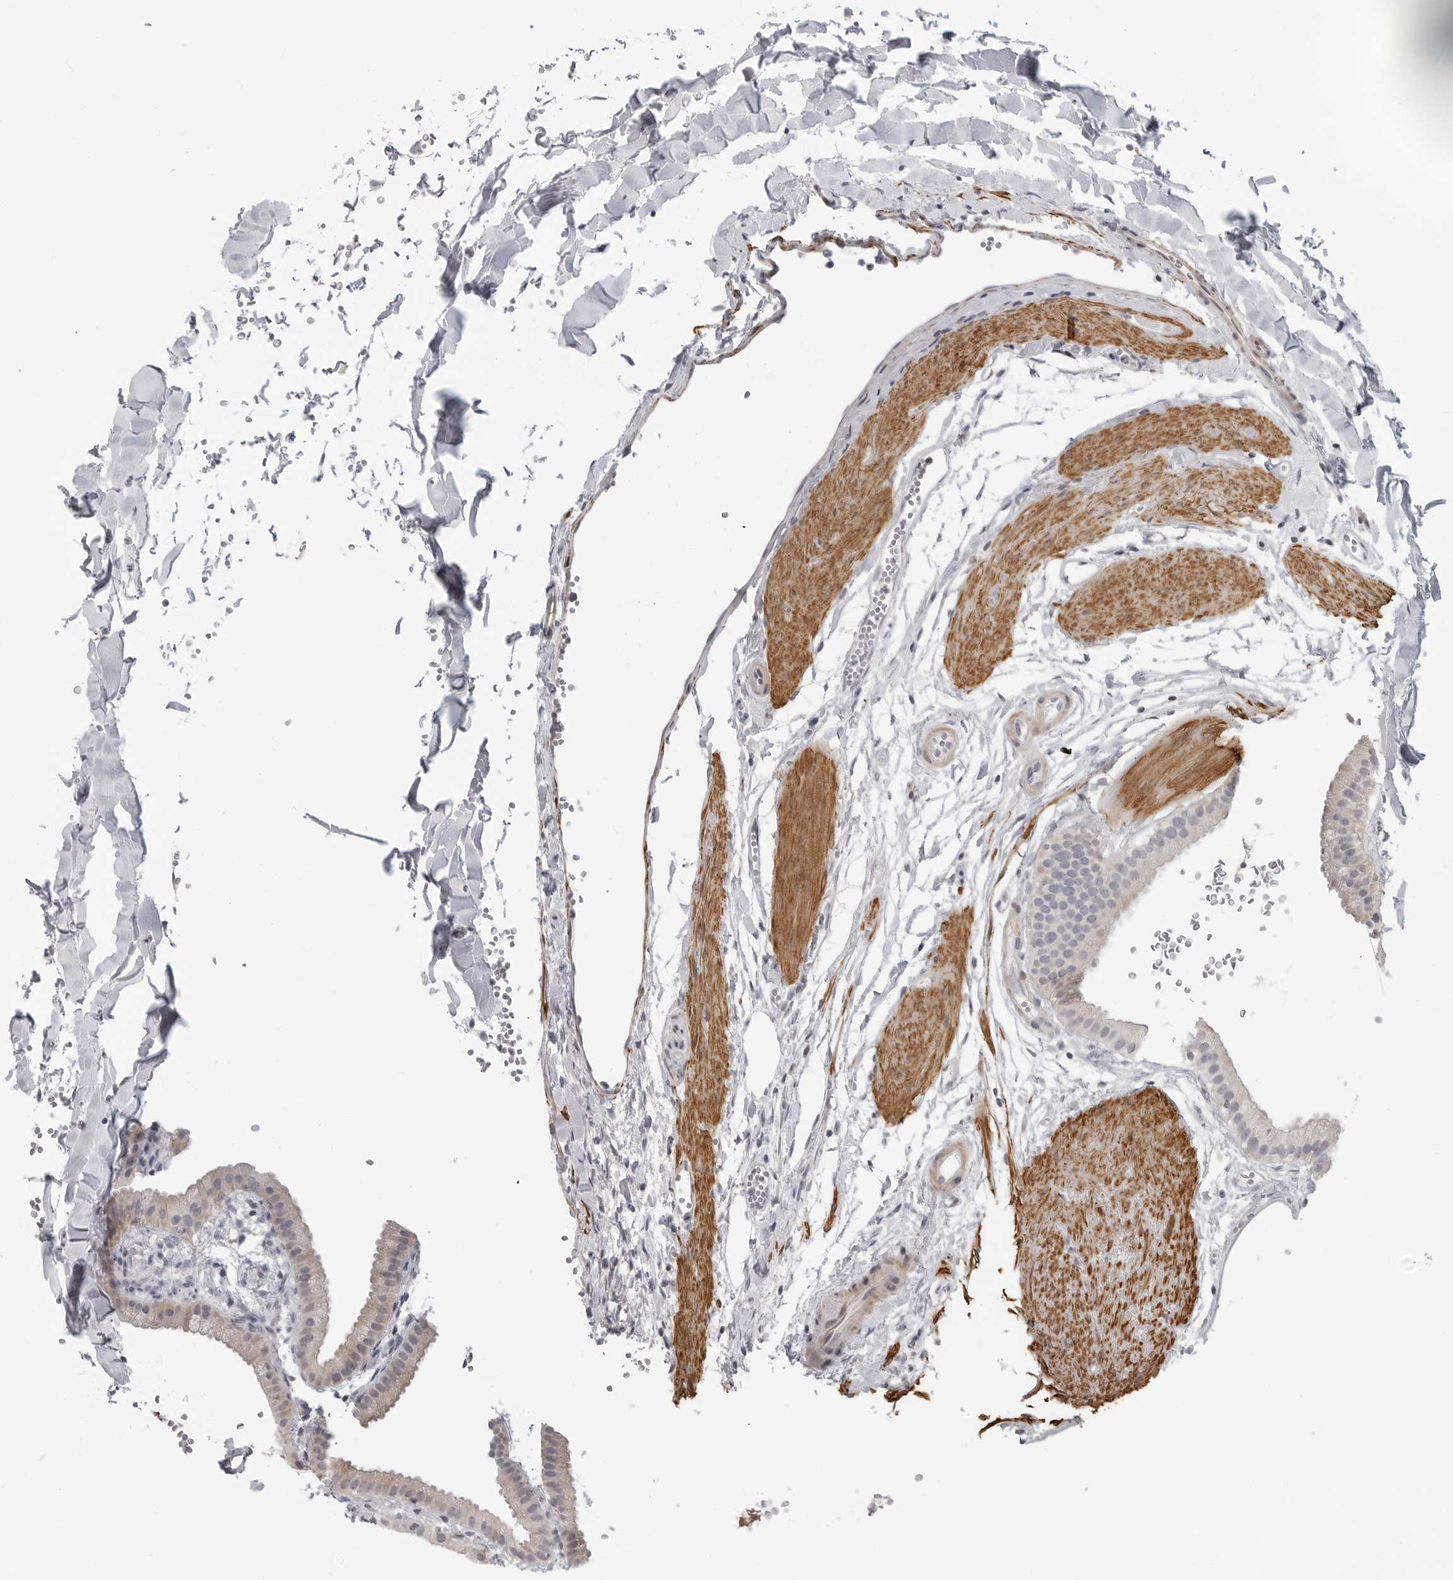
{"staining": {"intensity": "weak", "quantity": "<25%", "location": "cytoplasmic/membranous"}, "tissue": "gallbladder", "cell_type": "Glandular cells", "image_type": "normal", "snomed": [{"axis": "morphology", "description": "Normal tissue, NOS"}, {"axis": "topography", "description": "Gallbladder"}], "caption": "The immunohistochemistry (IHC) micrograph has no significant expression in glandular cells of gallbladder. (DAB IHC with hematoxylin counter stain).", "gene": "MAP7D1", "patient": {"sex": "female", "age": 64}}